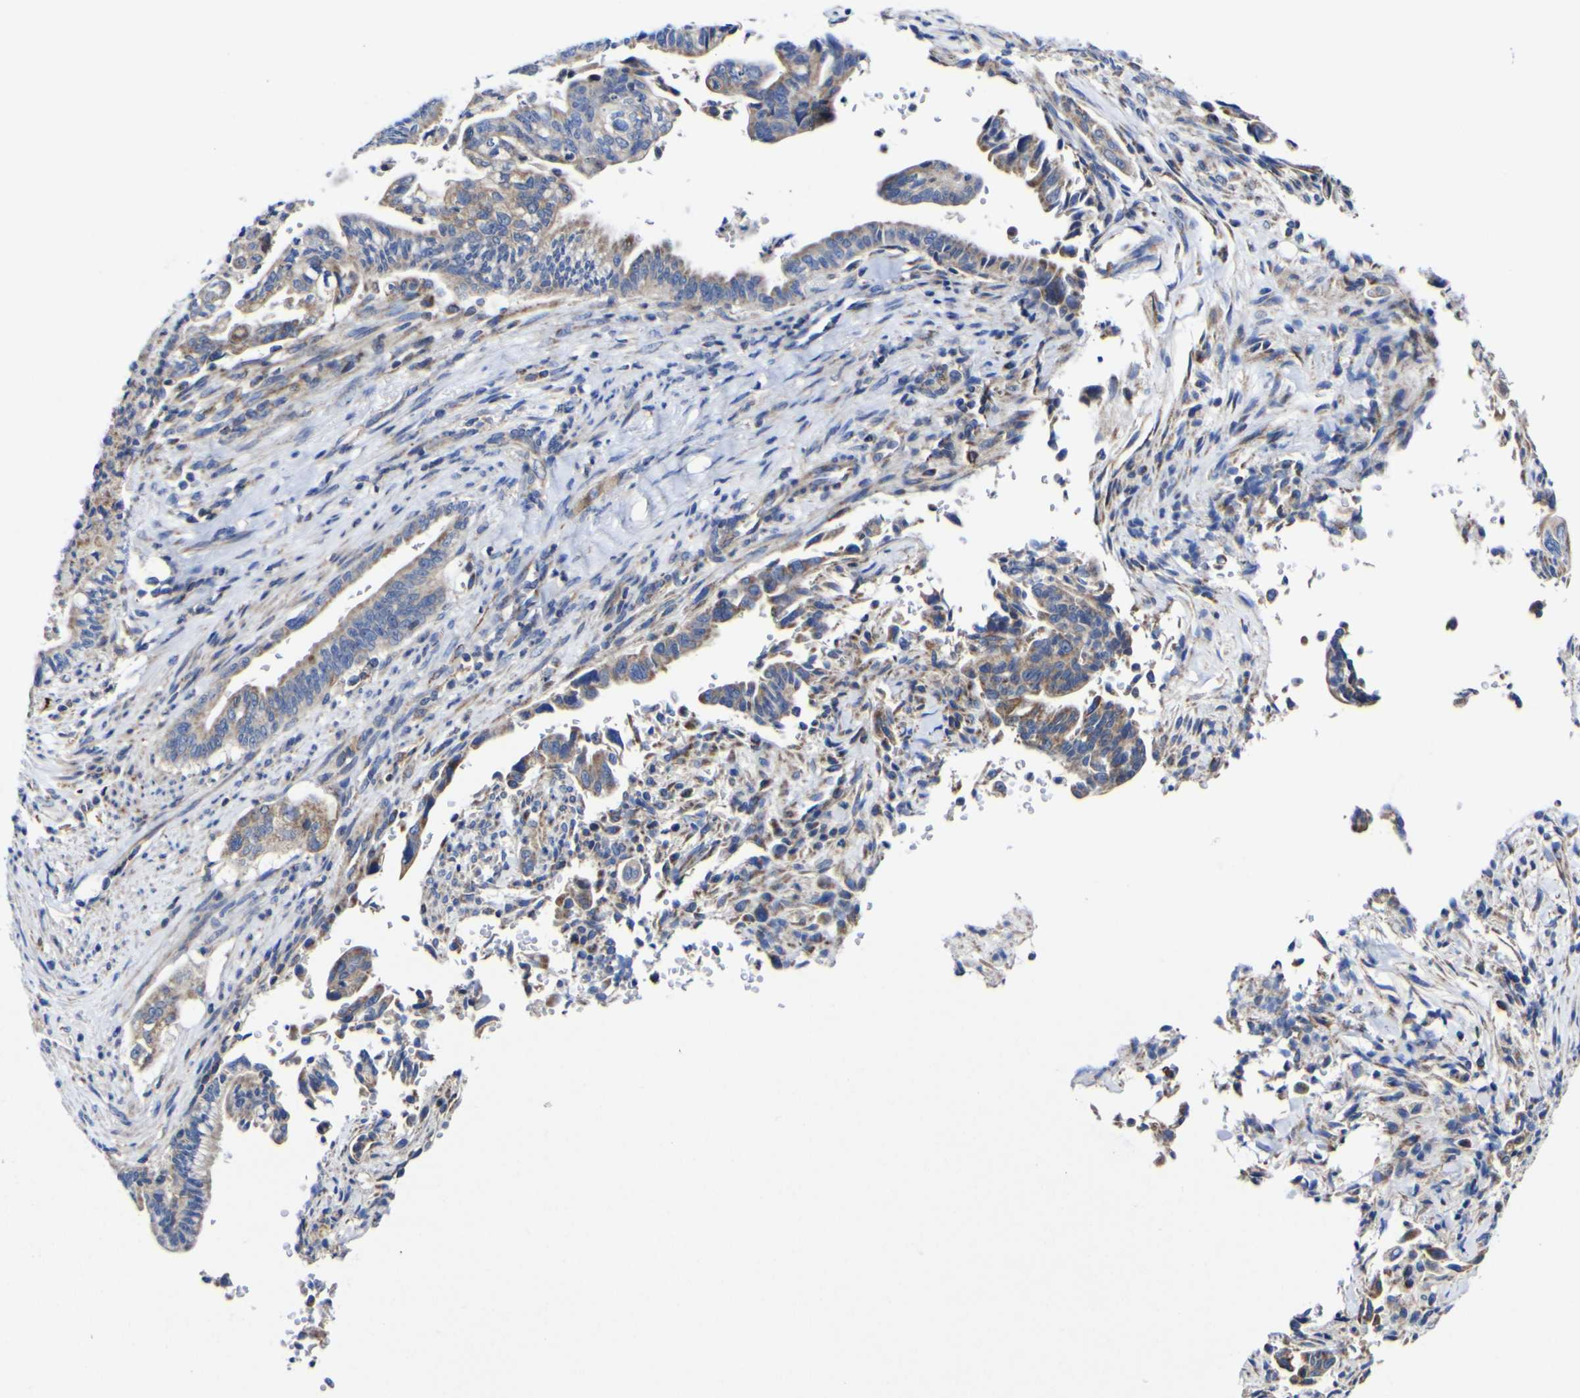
{"staining": {"intensity": "moderate", "quantity": ">75%", "location": "cytoplasmic/membranous"}, "tissue": "pancreatic cancer", "cell_type": "Tumor cells", "image_type": "cancer", "snomed": [{"axis": "morphology", "description": "Adenocarcinoma, NOS"}, {"axis": "topography", "description": "Pancreas"}], "caption": "Pancreatic adenocarcinoma was stained to show a protein in brown. There is medium levels of moderate cytoplasmic/membranous staining in approximately >75% of tumor cells.", "gene": "CCDC90B", "patient": {"sex": "male", "age": 70}}